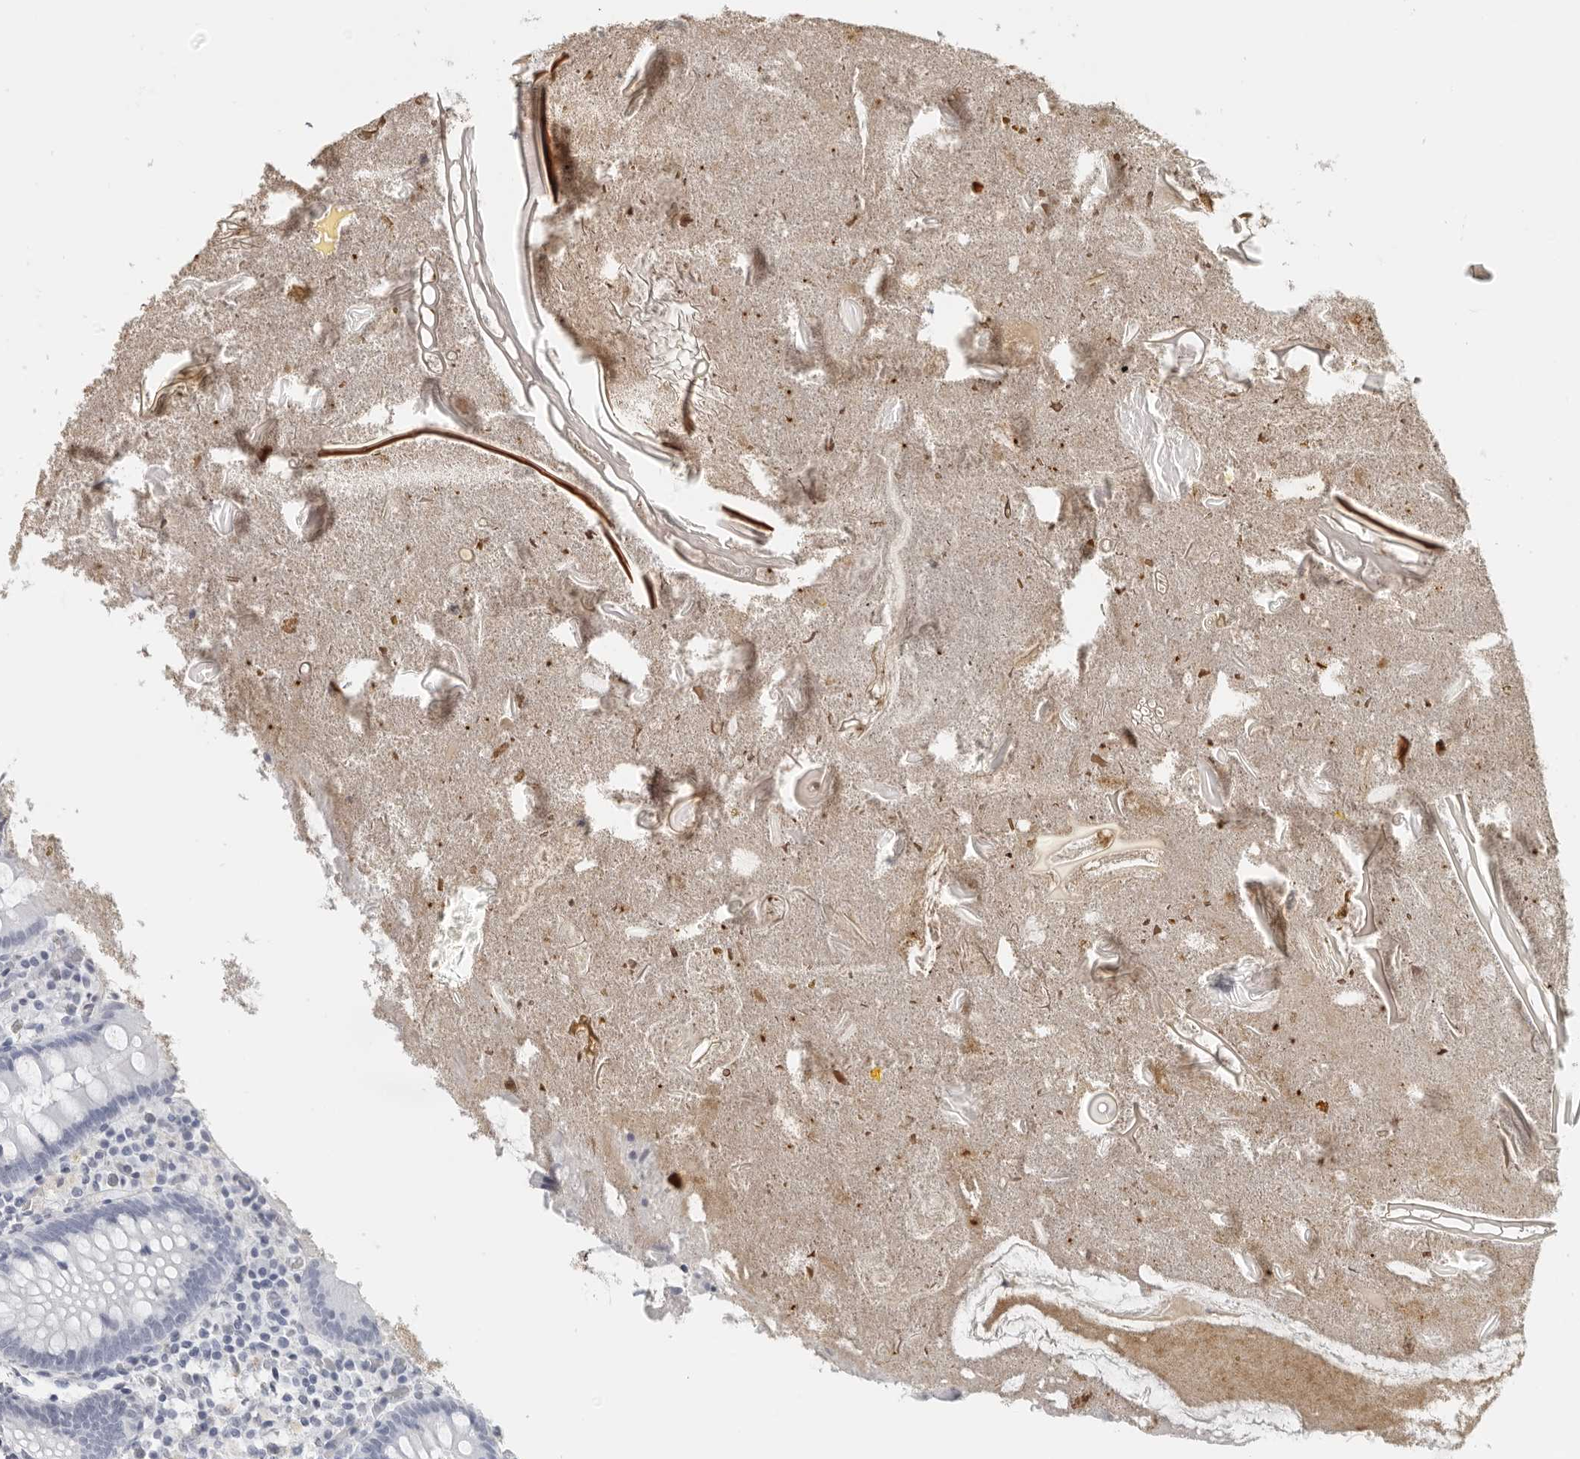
{"staining": {"intensity": "negative", "quantity": "none", "location": "none"}, "tissue": "appendix", "cell_type": "Glandular cells", "image_type": "normal", "snomed": [{"axis": "morphology", "description": "Normal tissue, NOS"}, {"axis": "topography", "description": "Appendix"}], "caption": "High magnification brightfield microscopy of normal appendix stained with DAB (brown) and counterstained with hematoxylin (blue): glandular cells show no significant staining. (Stains: DAB (3,3'-diaminobenzidine) IHC with hematoxylin counter stain, Microscopy: brightfield microscopy at high magnification).", "gene": "CST1", "patient": {"sex": "female", "age": 17}}